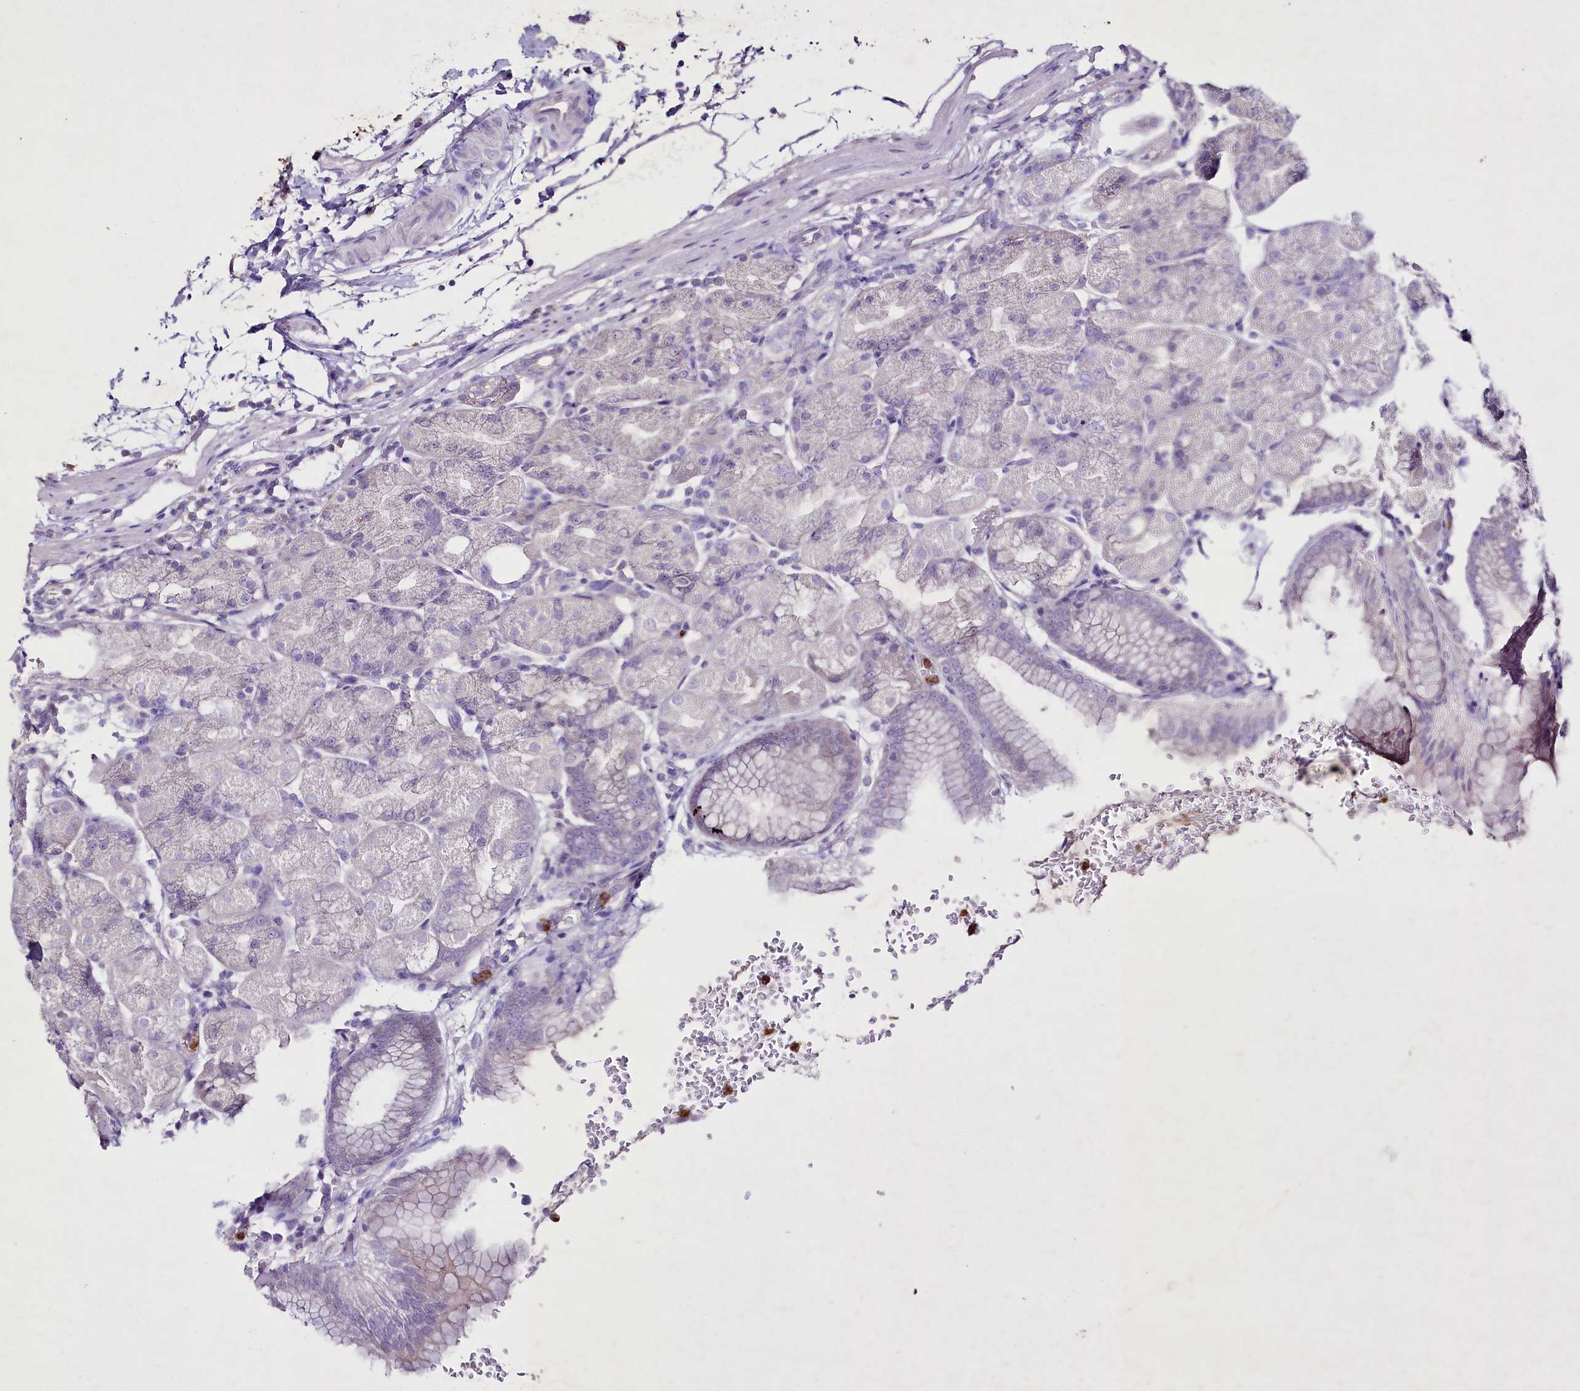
{"staining": {"intensity": "negative", "quantity": "none", "location": "none"}, "tissue": "stomach", "cell_type": "Glandular cells", "image_type": "normal", "snomed": [{"axis": "morphology", "description": "Normal tissue, NOS"}, {"axis": "topography", "description": "Stomach, upper"}, {"axis": "topography", "description": "Stomach, lower"}], "caption": "Micrograph shows no protein positivity in glandular cells of normal stomach.", "gene": "FAM209B", "patient": {"sex": "male", "age": 62}}